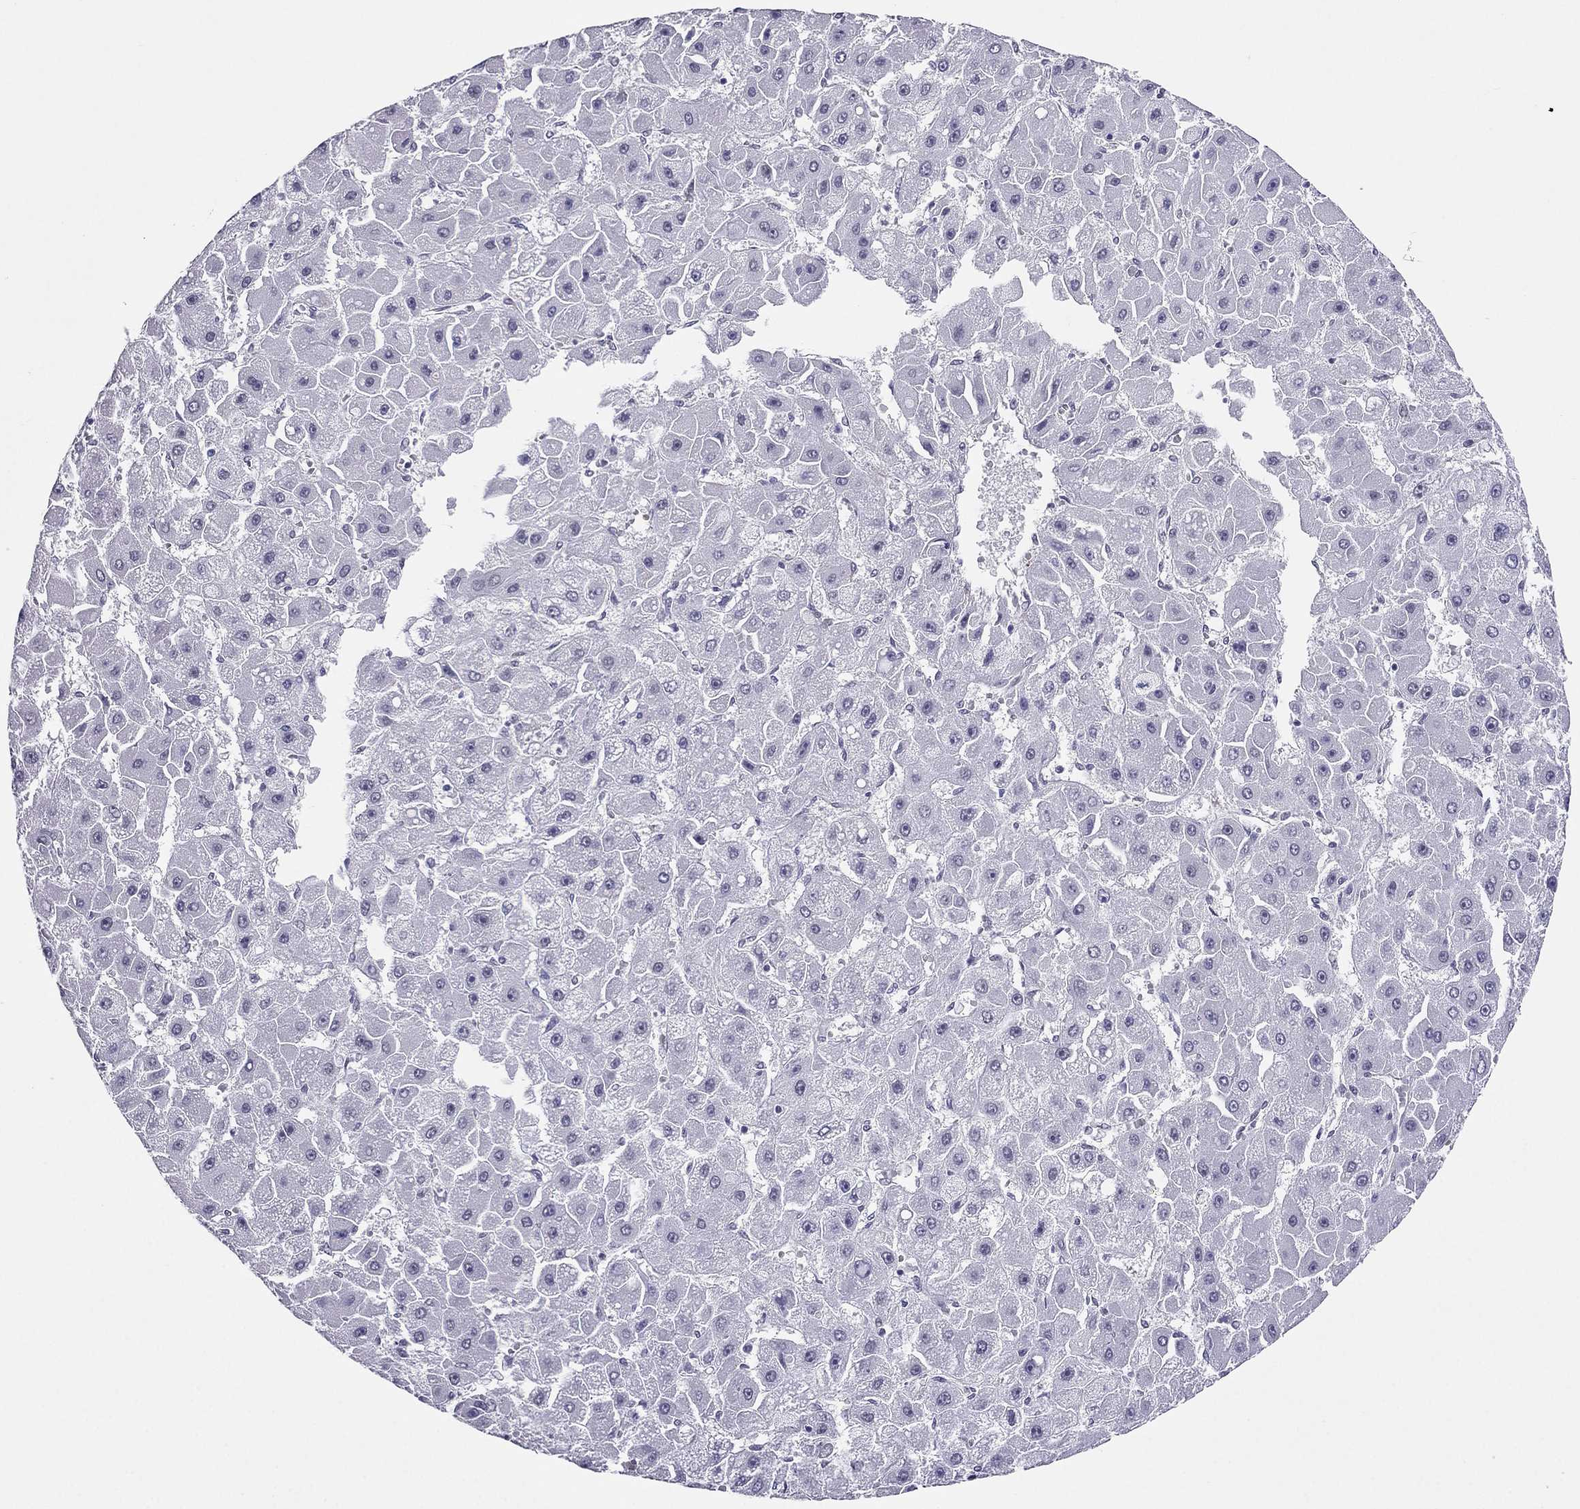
{"staining": {"intensity": "negative", "quantity": "none", "location": "none"}, "tissue": "liver cancer", "cell_type": "Tumor cells", "image_type": "cancer", "snomed": [{"axis": "morphology", "description": "Carcinoma, Hepatocellular, NOS"}, {"axis": "topography", "description": "Liver"}], "caption": "This is a micrograph of immunohistochemistry staining of hepatocellular carcinoma (liver), which shows no positivity in tumor cells.", "gene": "CROCC2", "patient": {"sex": "female", "age": 25}}